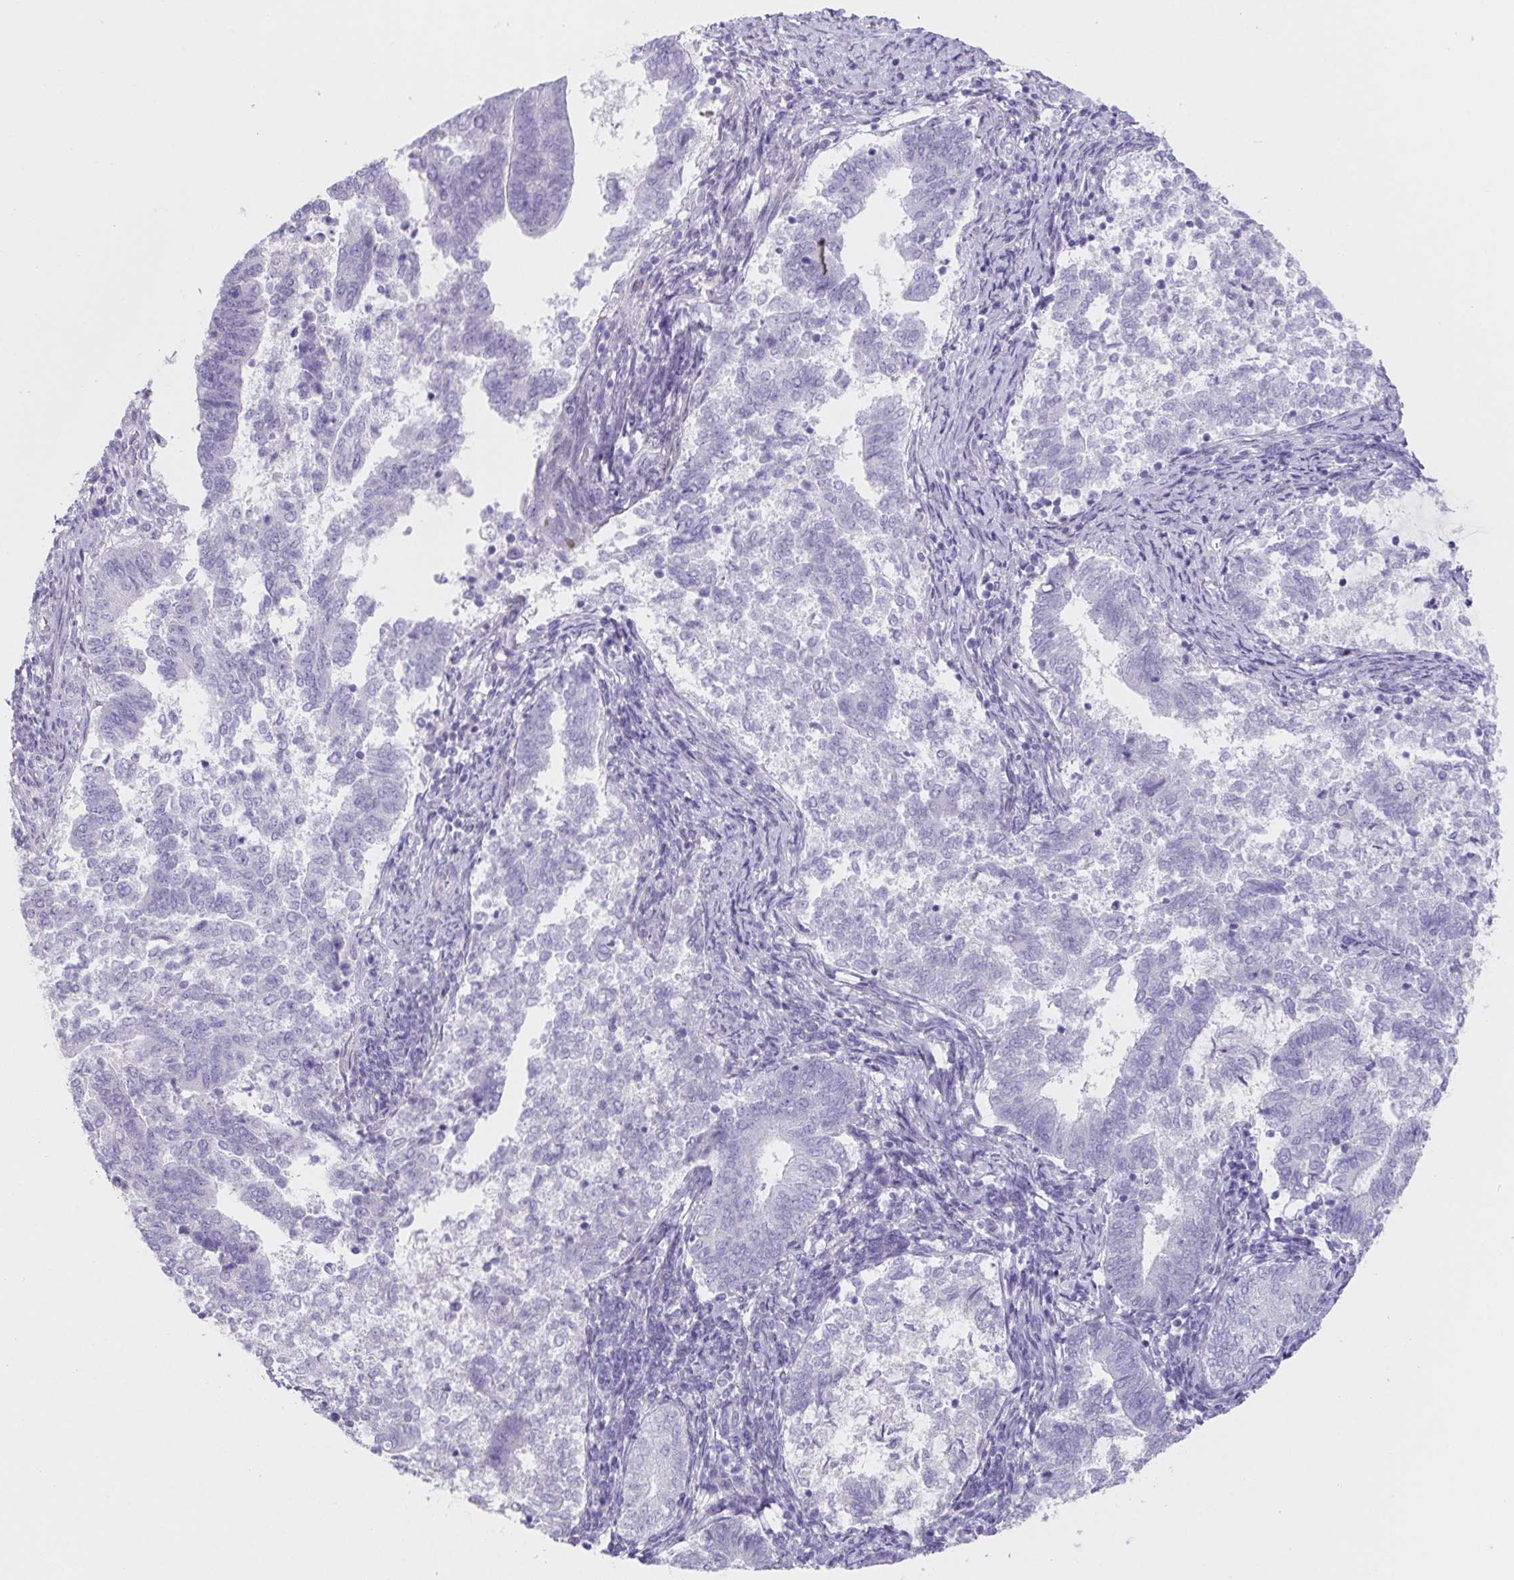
{"staining": {"intensity": "negative", "quantity": "none", "location": "none"}, "tissue": "endometrial cancer", "cell_type": "Tumor cells", "image_type": "cancer", "snomed": [{"axis": "morphology", "description": "Adenocarcinoma, NOS"}, {"axis": "topography", "description": "Endometrium"}], "caption": "Tumor cells are negative for protein expression in human endometrial cancer (adenocarcinoma). (Brightfield microscopy of DAB IHC at high magnification).", "gene": "HDGFL1", "patient": {"sex": "female", "age": 65}}